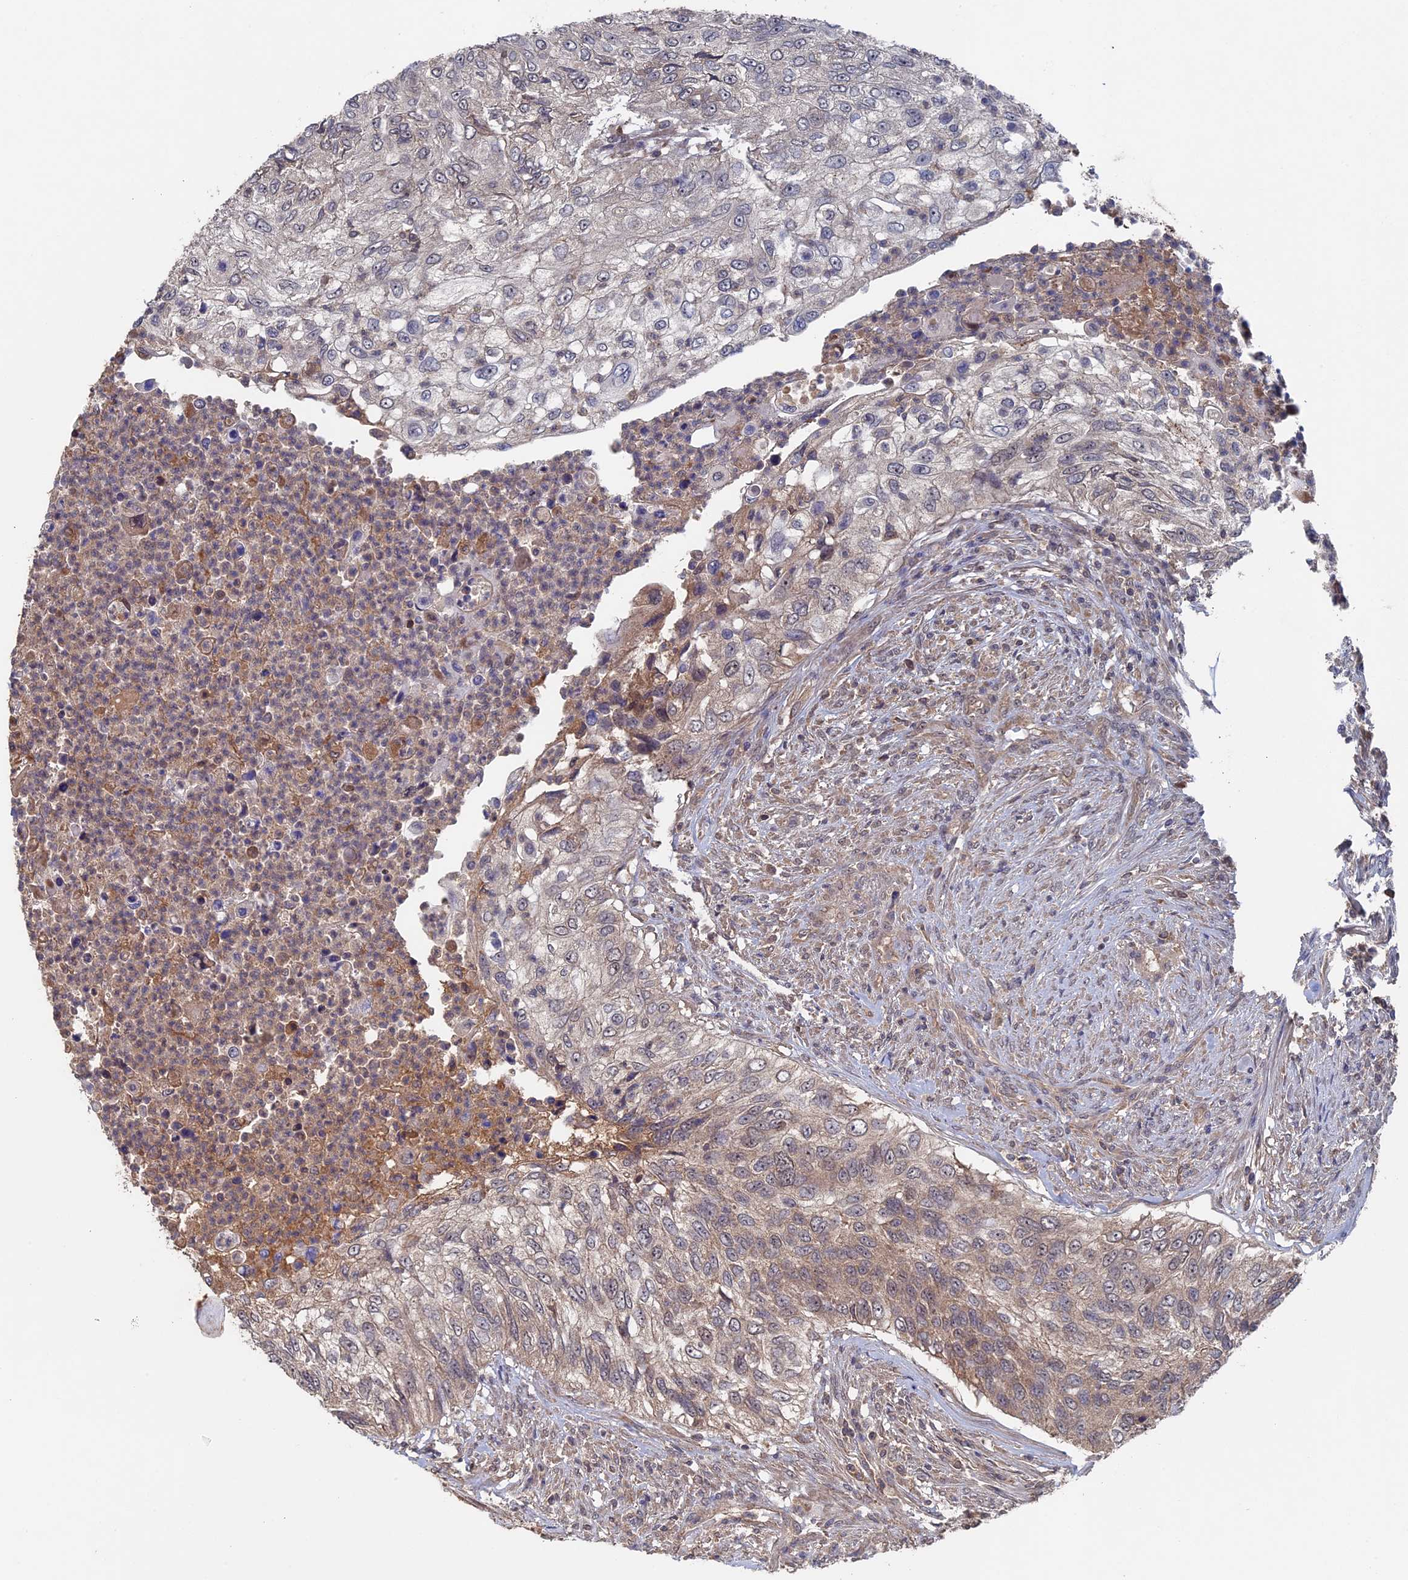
{"staining": {"intensity": "weak", "quantity": "<25%", "location": "cytoplasmic/membranous"}, "tissue": "urothelial cancer", "cell_type": "Tumor cells", "image_type": "cancer", "snomed": [{"axis": "morphology", "description": "Urothelial carcinoma, High grade"}, {"axis": "topography", "description": "Urinary bladder"}], "caption": "Histopathology image shows no protein staining in tumor cells of urothelial cancer tissue.", "gene": "RAB15", "patient": {"sex": "female", "age": 60}}